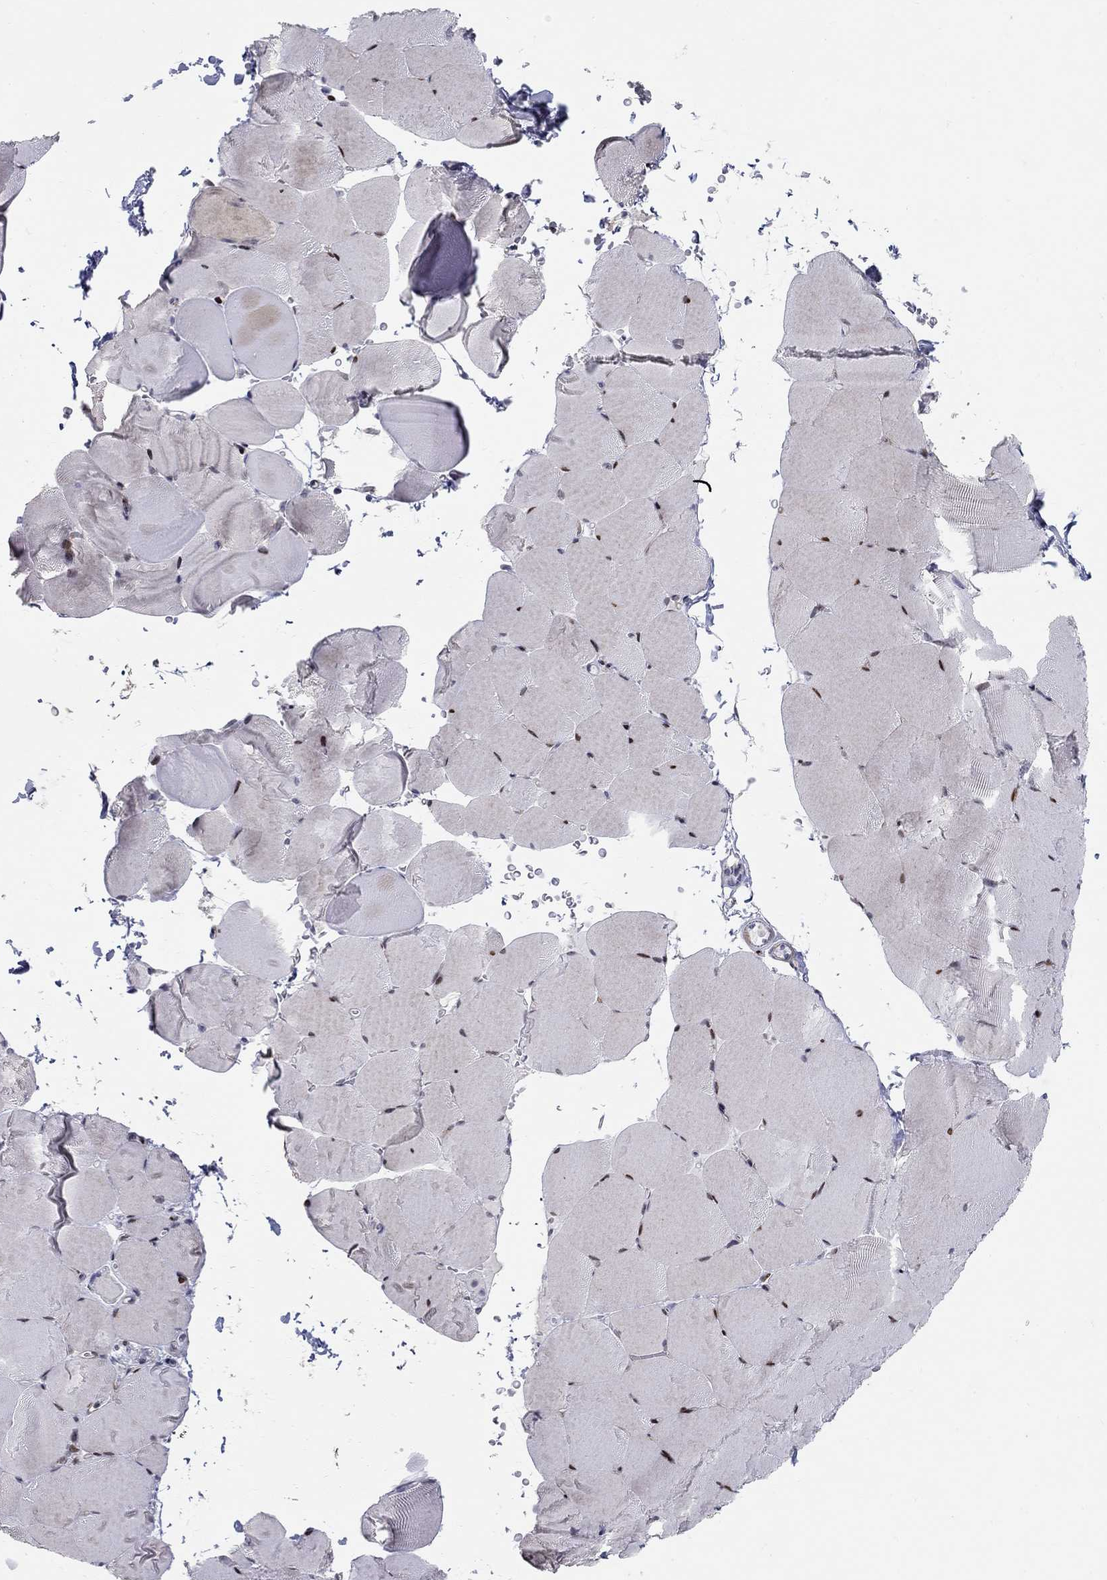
{"staining": {"intensity": "strong", "quantity": "<25%", "location": "nuclear"}, "tissue": "skeletal muscle", "cell_type": "Myocytes", "image_type": "normal", "snomed": [{"axis": "morphology", "description": "Normal tissue, NOS"}, {"axis": "topography", "description": "Skeletal muscle"}], "caption": "Skeletal muscle stained with immunohistochemistry displays strong nuclear staining in approximately <25% of myocytes. The staining is performed using DAB (3,3'-diaminobenzidine) brown chromogen to label protein expression. The nuclei are counter-stained blue using hematoxylin.", "gene": "RAPGEF5", "patient": {"sex": "female", "age": 37}}